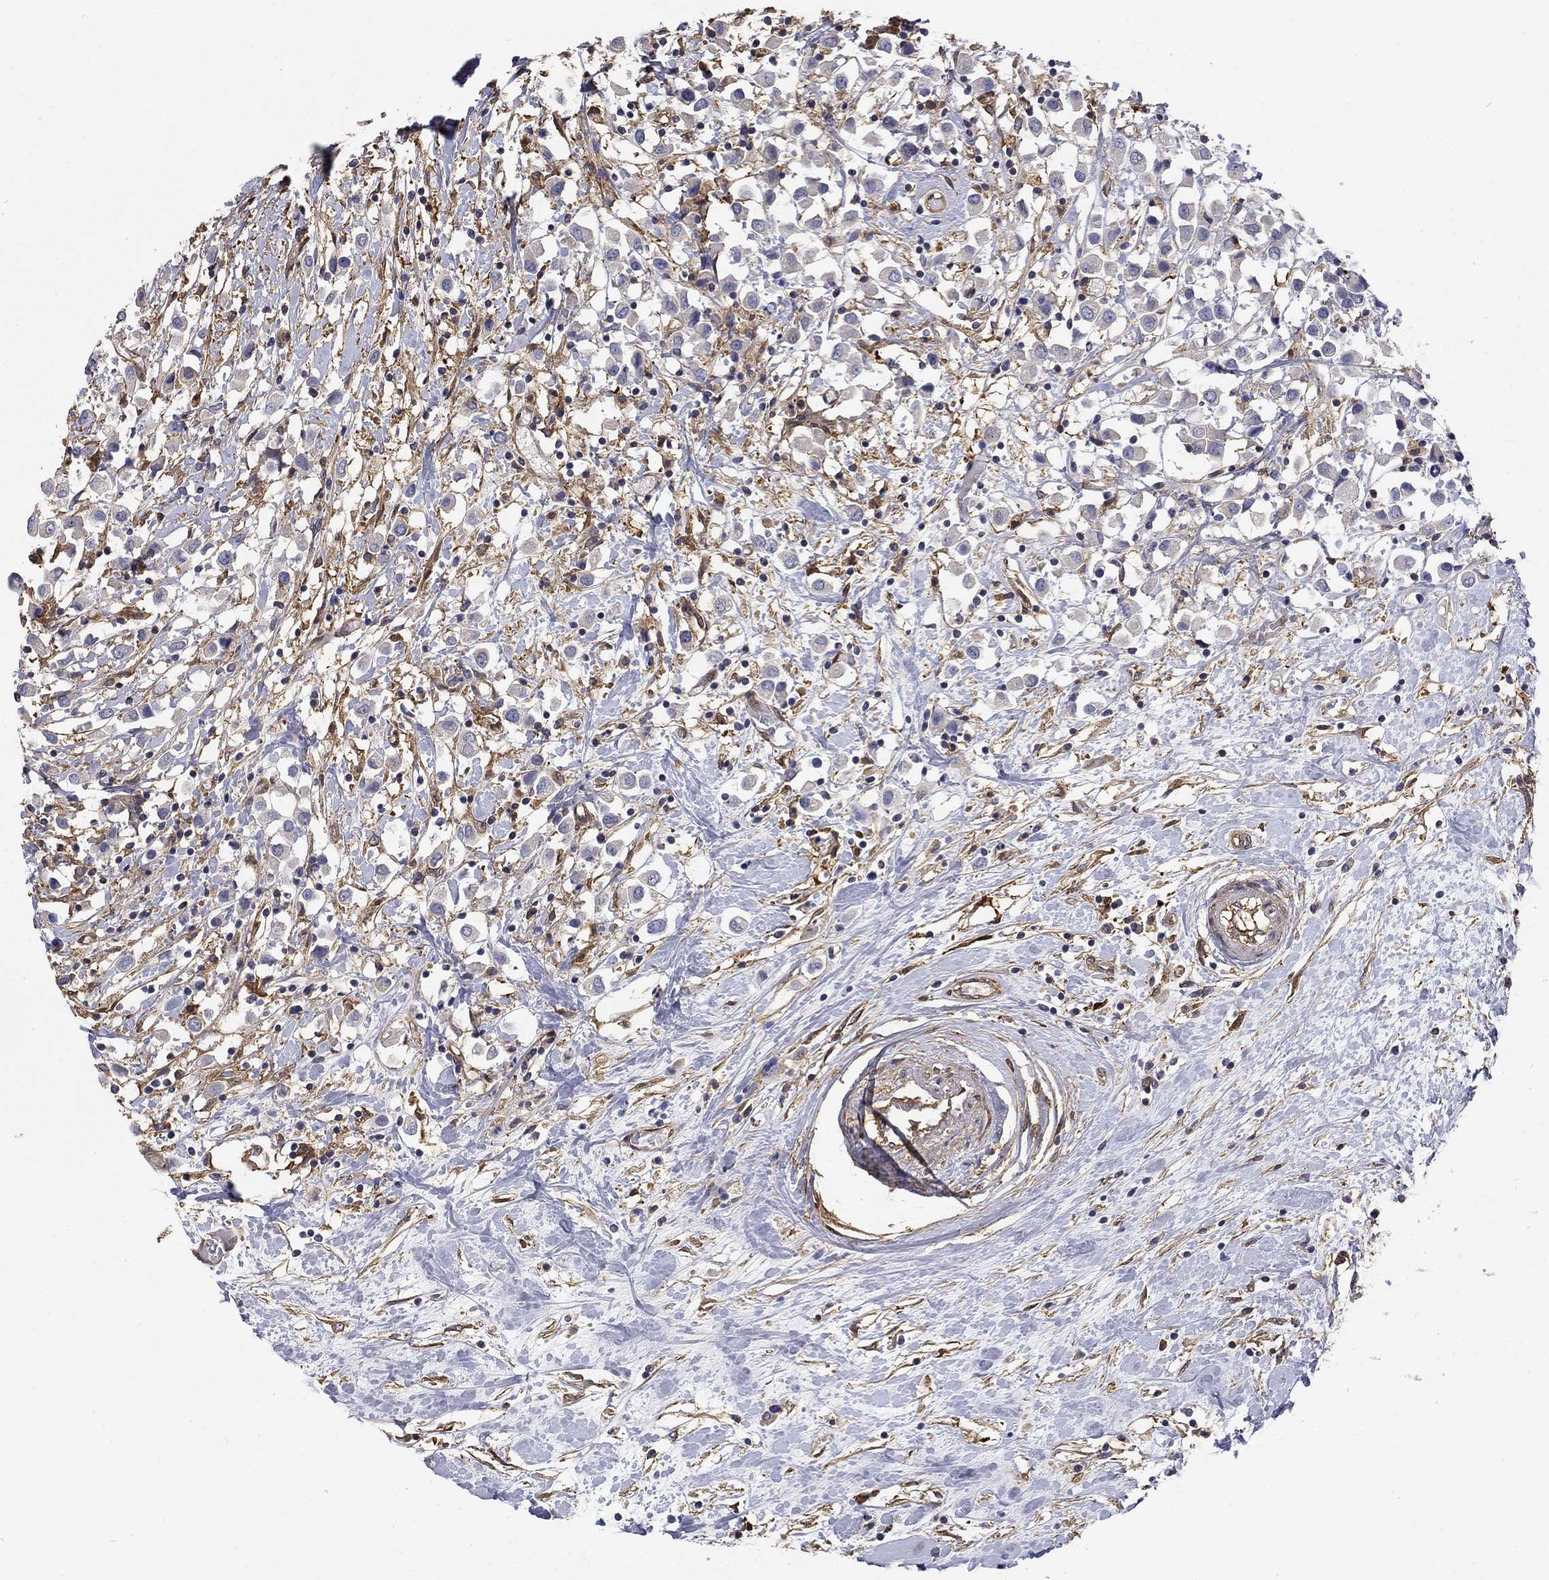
{"staining": {"intensity": "negative", "quantity": "none", "location": "none"}, "tissue": "breast cancer", "cell_type": "Tumor cells", "image_type": "cancer", "snomed": [{"axis": "morphology", "description": "Duct carcinoma"}, {"axis": "topography", "description": "Breast"}], "caption": "Tumor cells are negative for protein expression in human breast cancer (infiltrating ductal carcinoma).", "gene": "DPYSL2", "patient": {"sex": "female", "age": 61}}